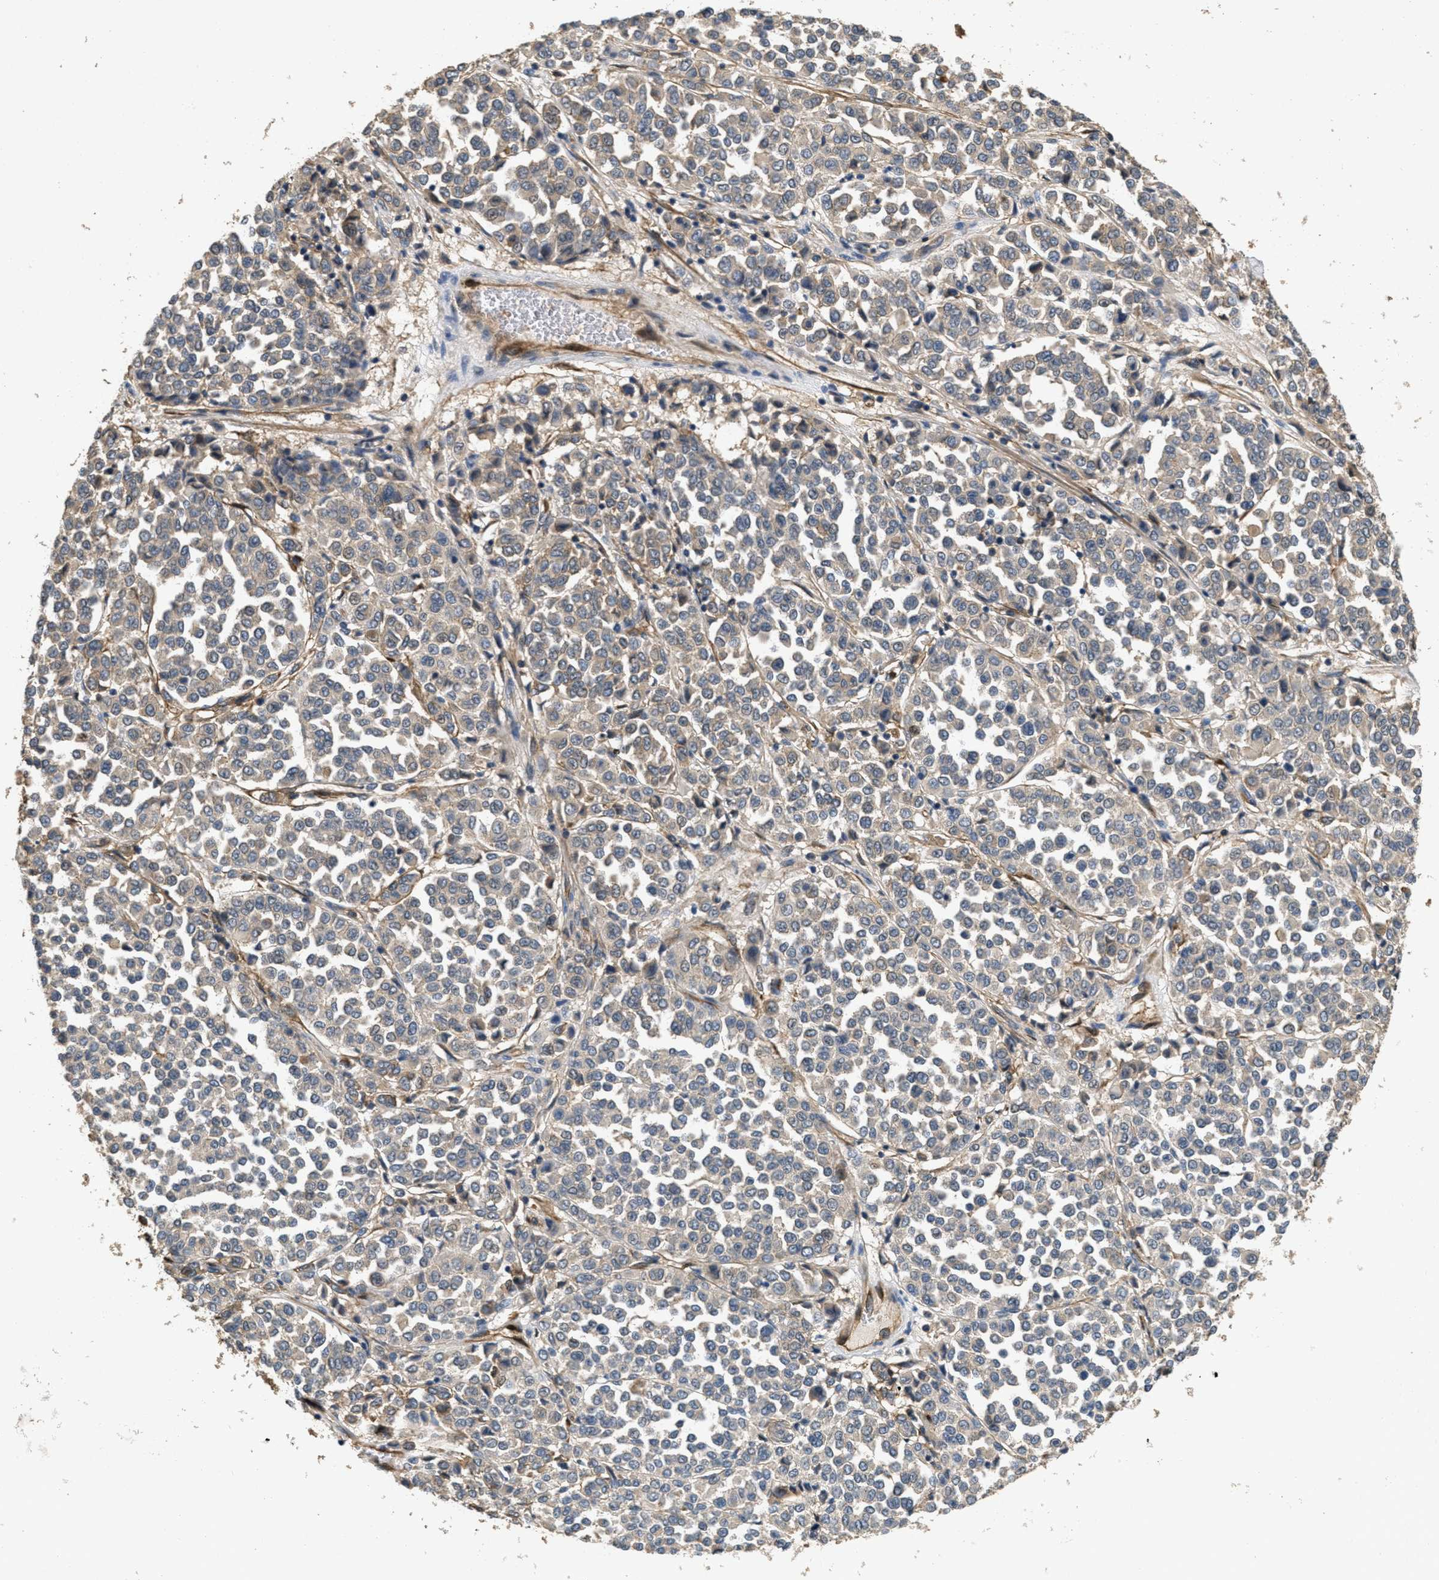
{"staining": {"intensity": "weak", "quantity": "<25%", "location": "cytoplasmic/membranous"}, "tissue": "melanoma", "cell_type": "Tumor cells", "image_type": "cancer", "snomed": [{"axis": "morphology", "description": "Malignant melanoma, Metastatic site"}, {"axis": "topography", "description": "Pancreas"}], "caption": "Human melanoma stained for a protein using IHC displays no staining in tumor cells.", "gene": "OSMR", "patient": {"sex": "female", "age": 30}}